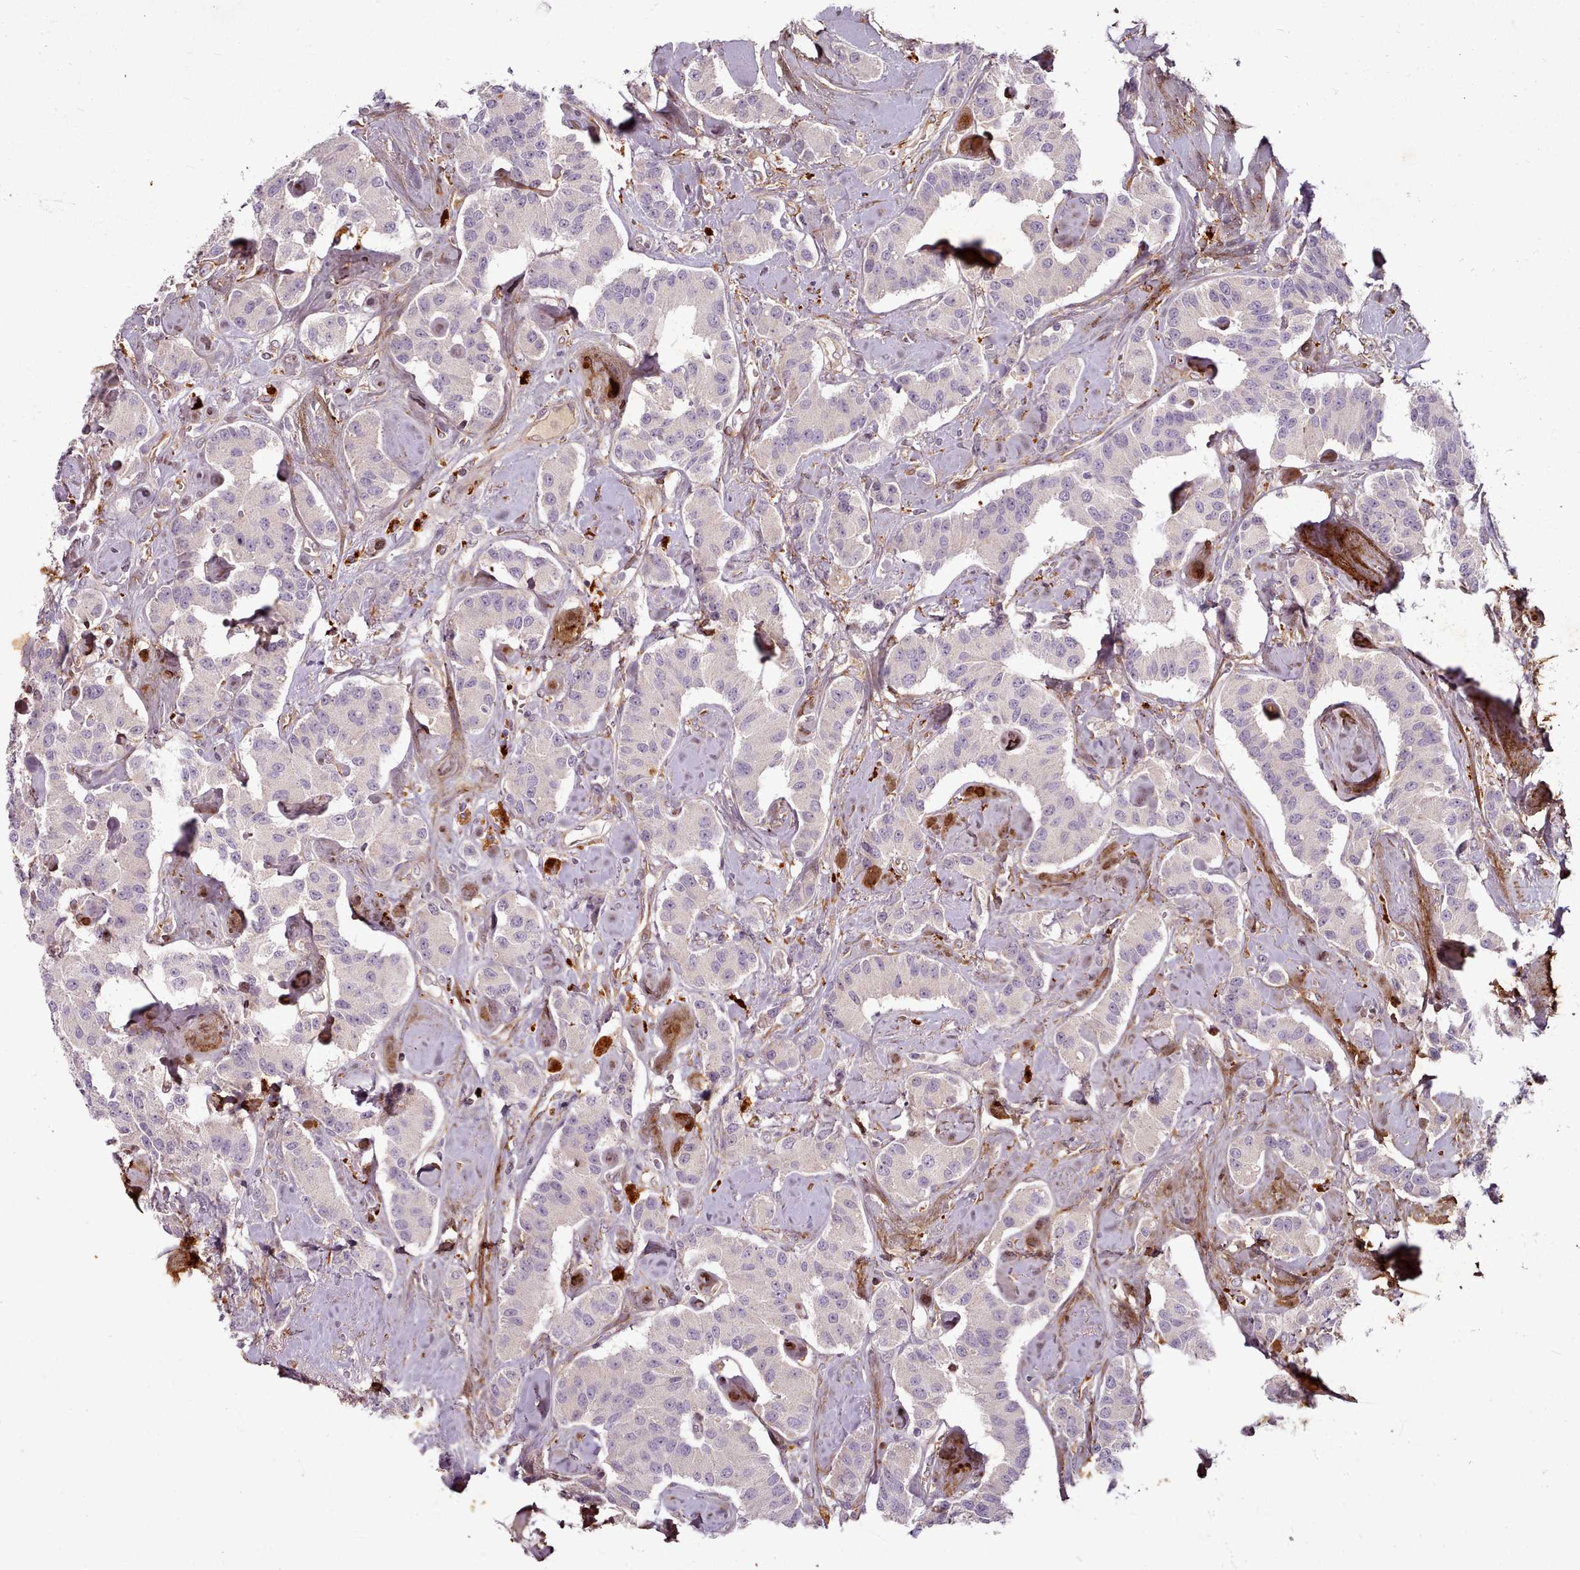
{"staining": {"intensity": "negative", "quantity": "none", "location": "none"}, "tissue": "carcinoid", "cell_type": "Tumor cells", "image_type": "cancer", "snomed": [{"axis": "morphology", "description": "Carcinoid, malignant, NOS"}, {"axis": "topography", "description": "Pancreas"}], "caption": "This is a image of immunohistochemistry (IHC) staining of carcinoid, which shows no expression in tumor cells.", "gene": "C1QTNF5", "patient": {"sex": "male", "age": 41}}